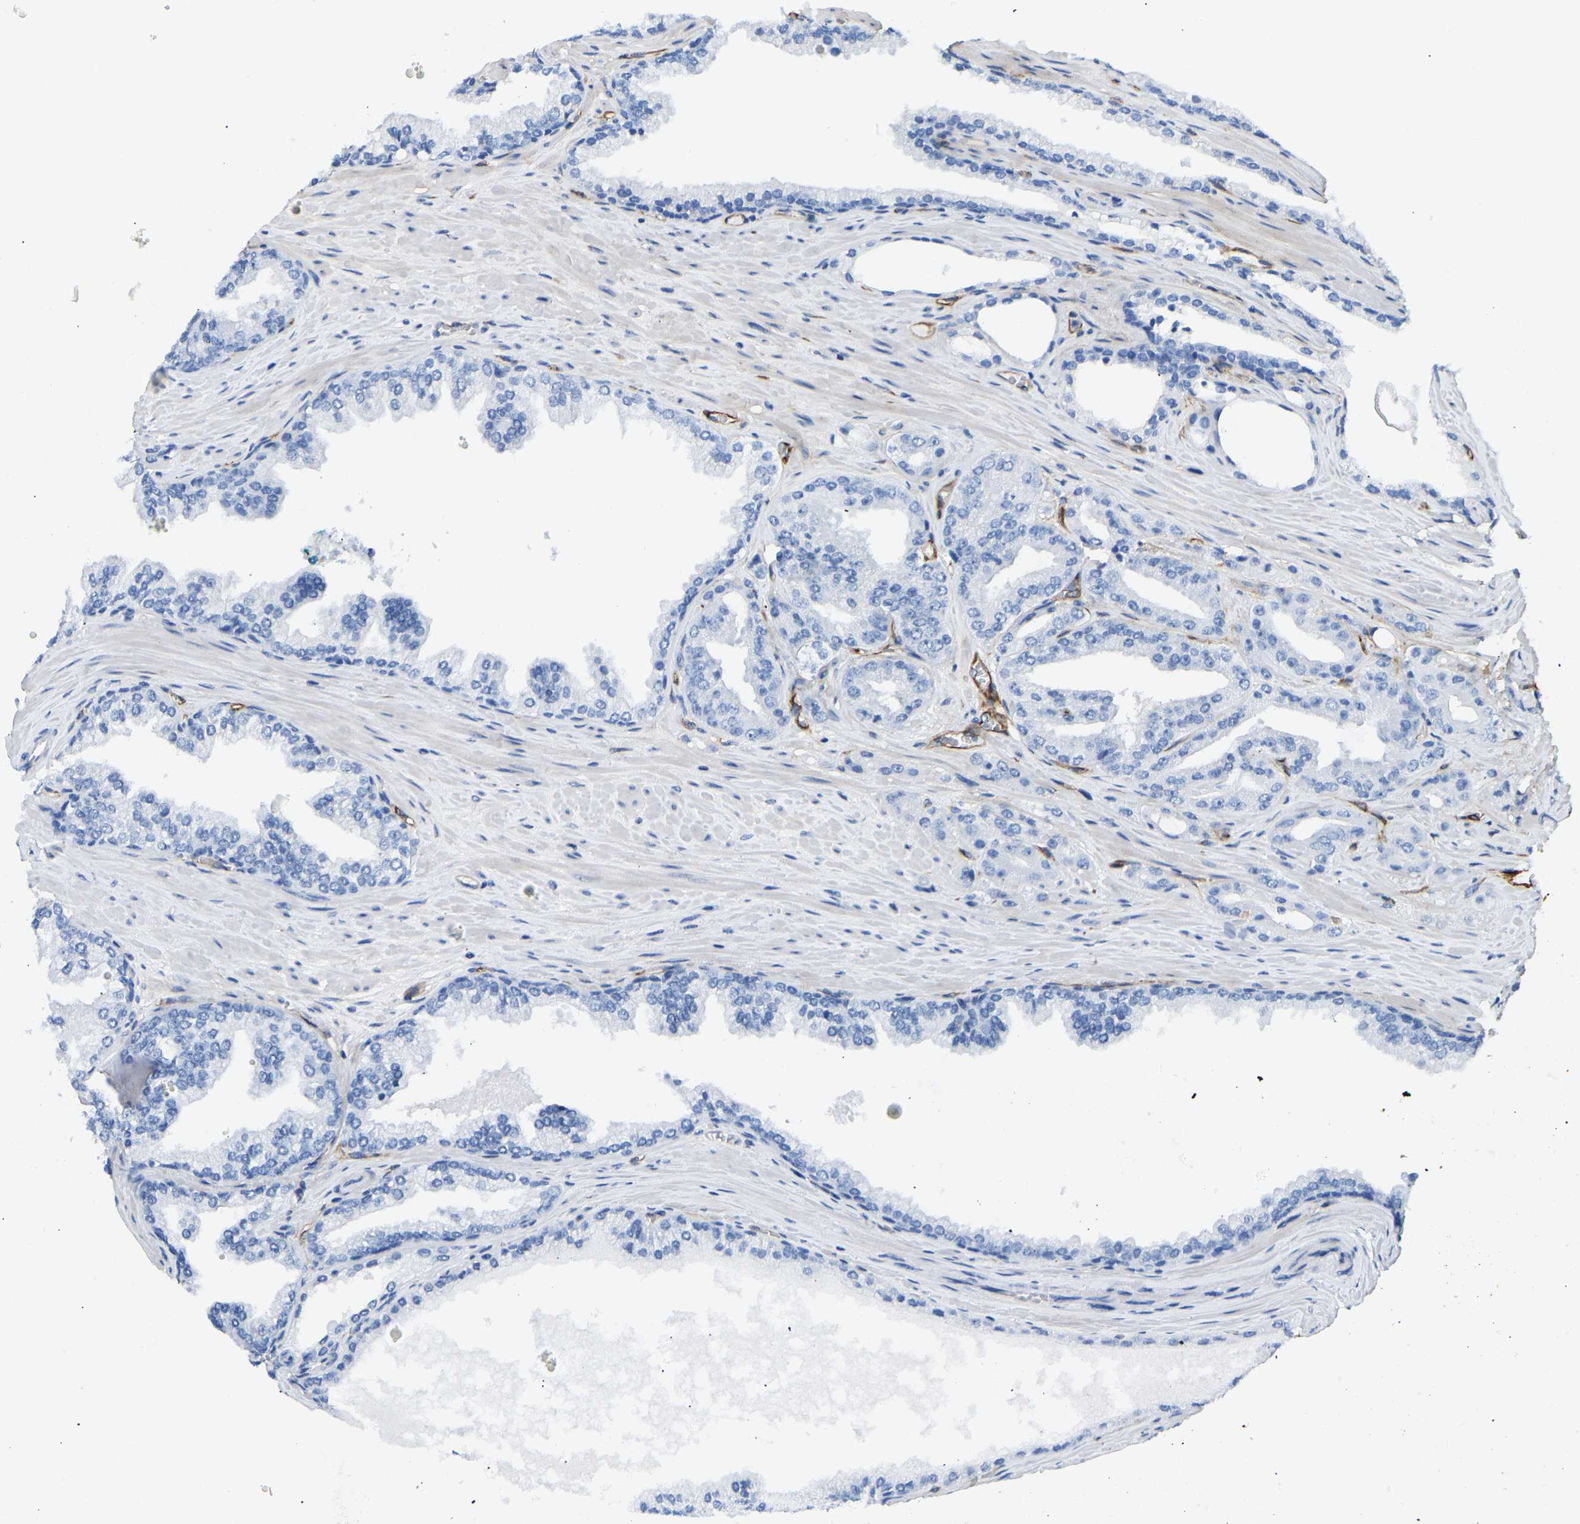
{"staining": {"intensity": "negative", "quantity": "none", "location": "none"}, "tissue": "prostate cancer", "cell_type": "Tumor cells", "image_type": "cancer", "snomed": [{"axis": "morphology", "description": "Adenocarcinoma, High grade"}, {"axis": "topography", "description": "Prostate"}], "caption": "This is an IHC histopathology image of prostate adenocarcinoma (high-grade). There is no expression in tumor cells.", "gene": "COL15A1", "patient": {"sex": "male", "age": 71}}